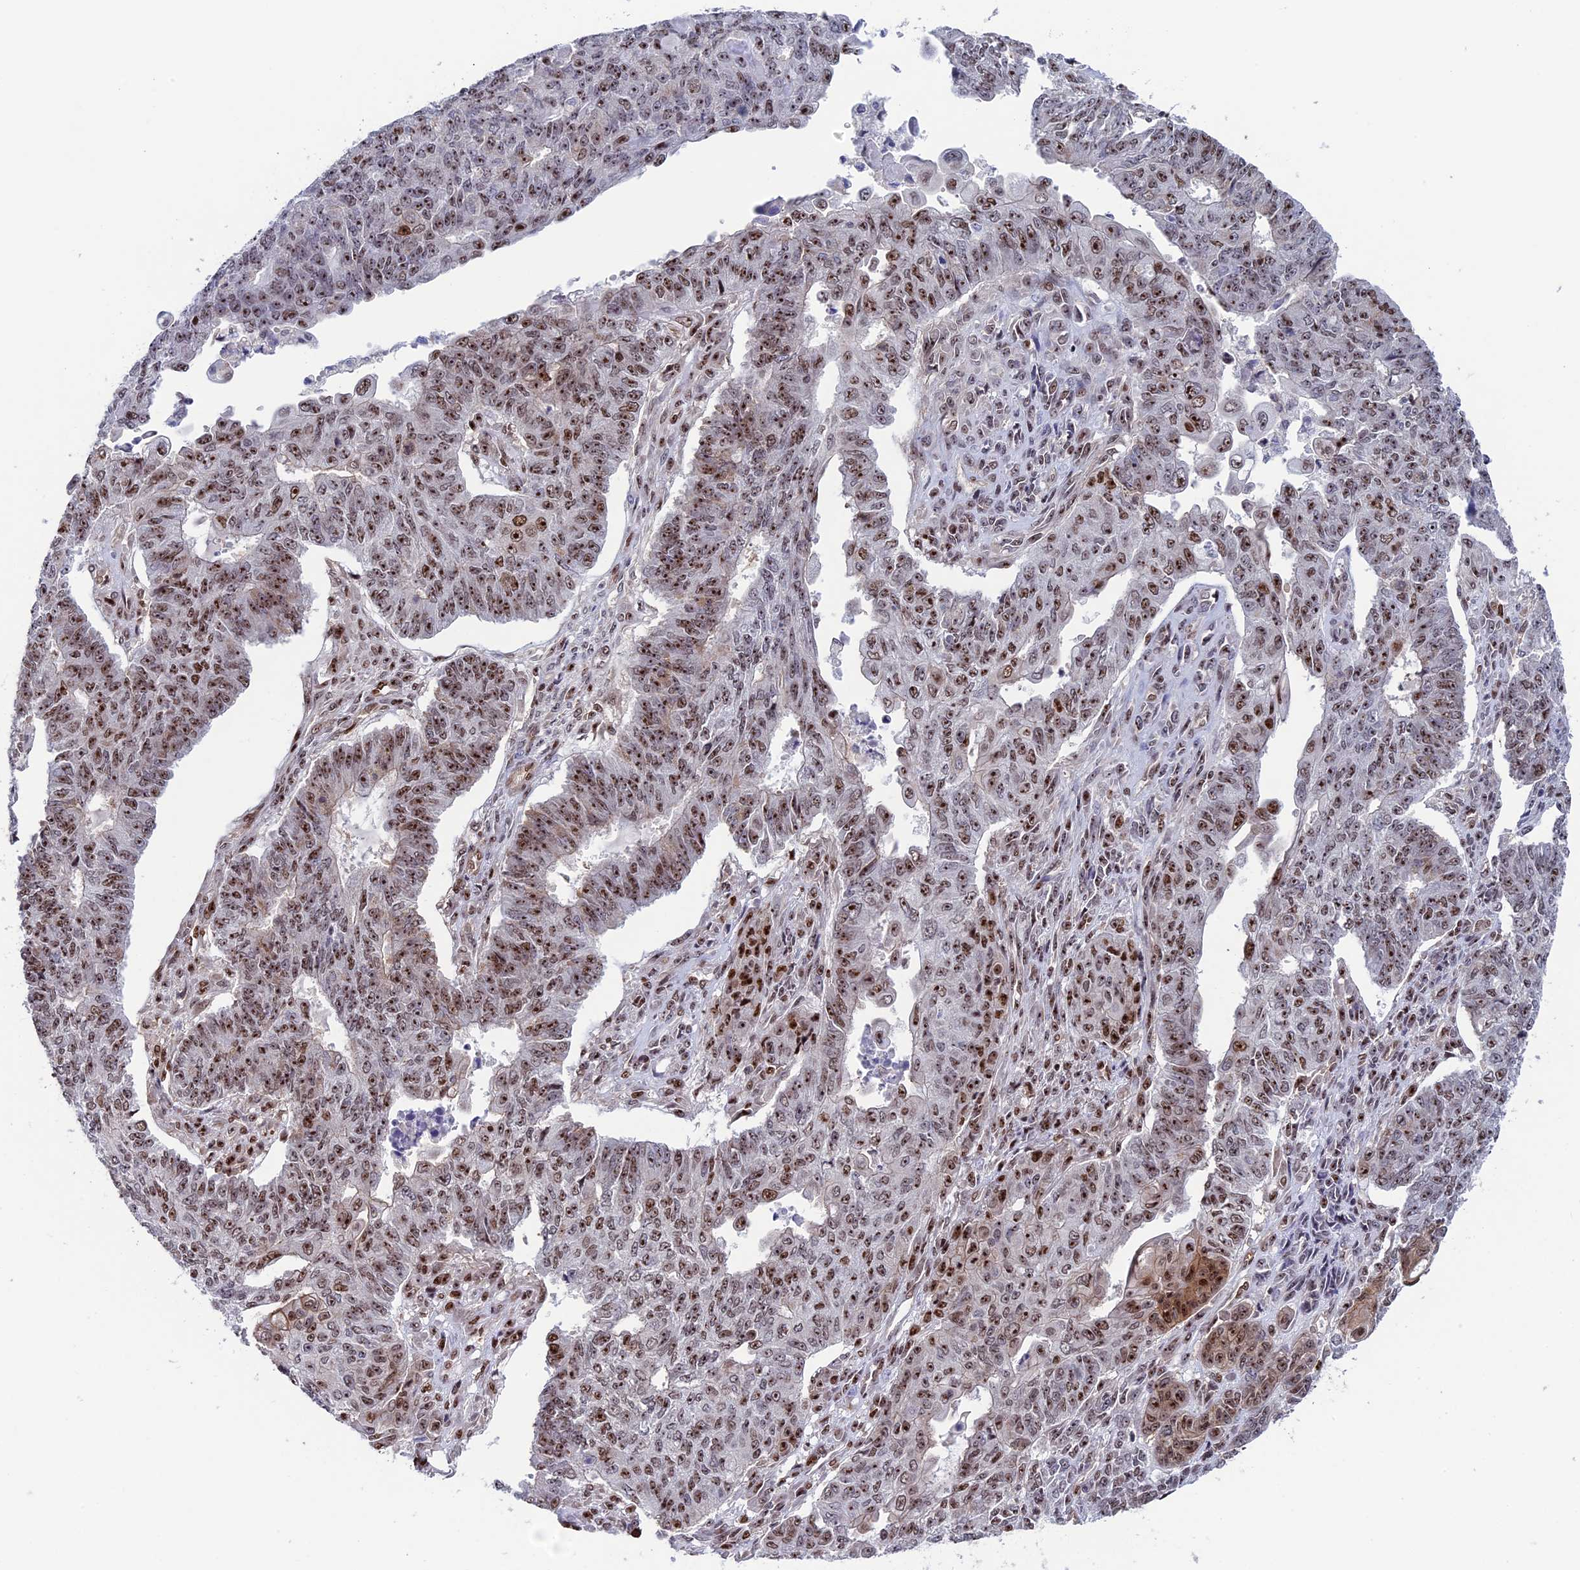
{"staining": {"intensity": "moderate", "quantity": ">75%", "location": "nuclear"}, "tissue": "endometrial cancer", "cell_type": "Tumor cells", "image_type": "cancer", "snomed": [{"axis": "morphology", "description": "Adenocarcinoma, NOS"}, {"axis": "topography", "description": "Endometrium"}], "caption": "Immunohistochemistry (IHC) of endometrial cancer shows medium levels of moderate nuclear staining in approximately >75% of tumor cells.", "gene": "CCDC86", "patient": {"sex": "female", "age": 32}}